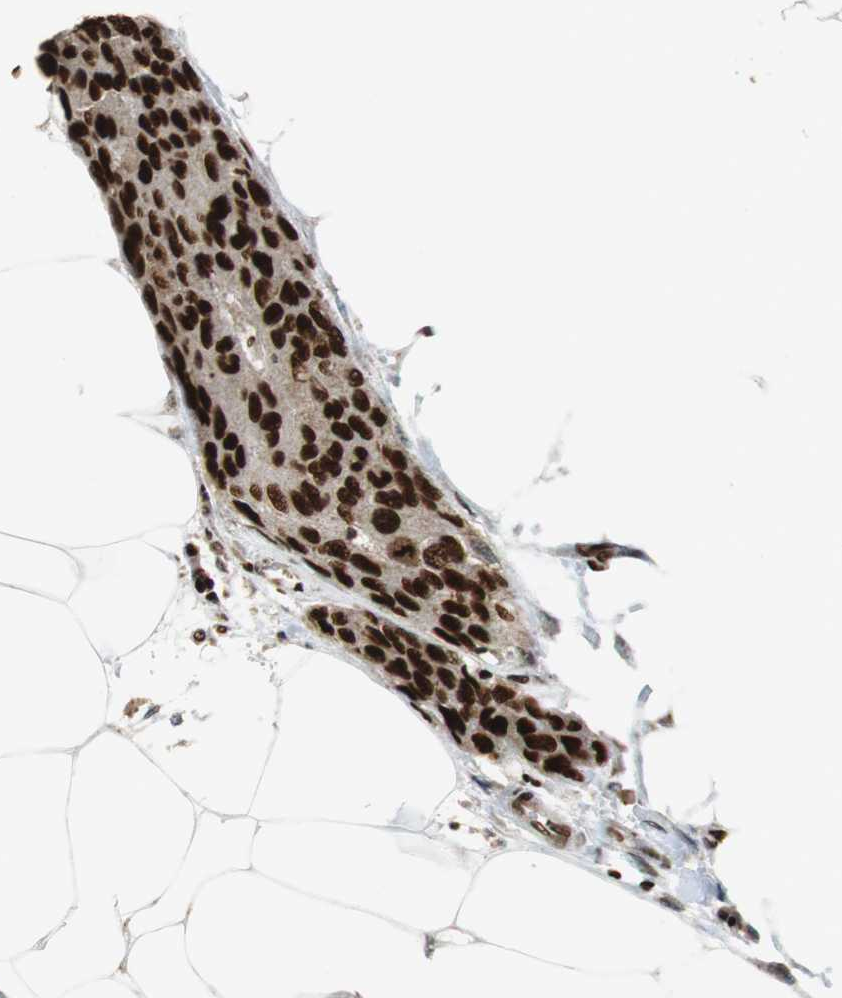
{"staining": {"intensity": "strong", "quantity": ">75%", "location": "nuclear"}, "tissue": "breast cancer", "cell_type": "Tumor cells", "image_type": "cancer", "snomed": [{"axis": "morphology", "description": "Duct carcinoma"}, {"axis": "topography", "description": "Breast"}], "caption": "An image of breast cancer (intraductal carcinoma) stained for a protein demonstrates strong nuclear brown staining in tumor cells. (Stains: DAB (3,3'-diaminobenzidine) in brown, nuclei in blue, Microscopy: brightfield microscopy at high magnification).", "gene": "HDAC1", "patient": {"sex": "female", "age": 80}}